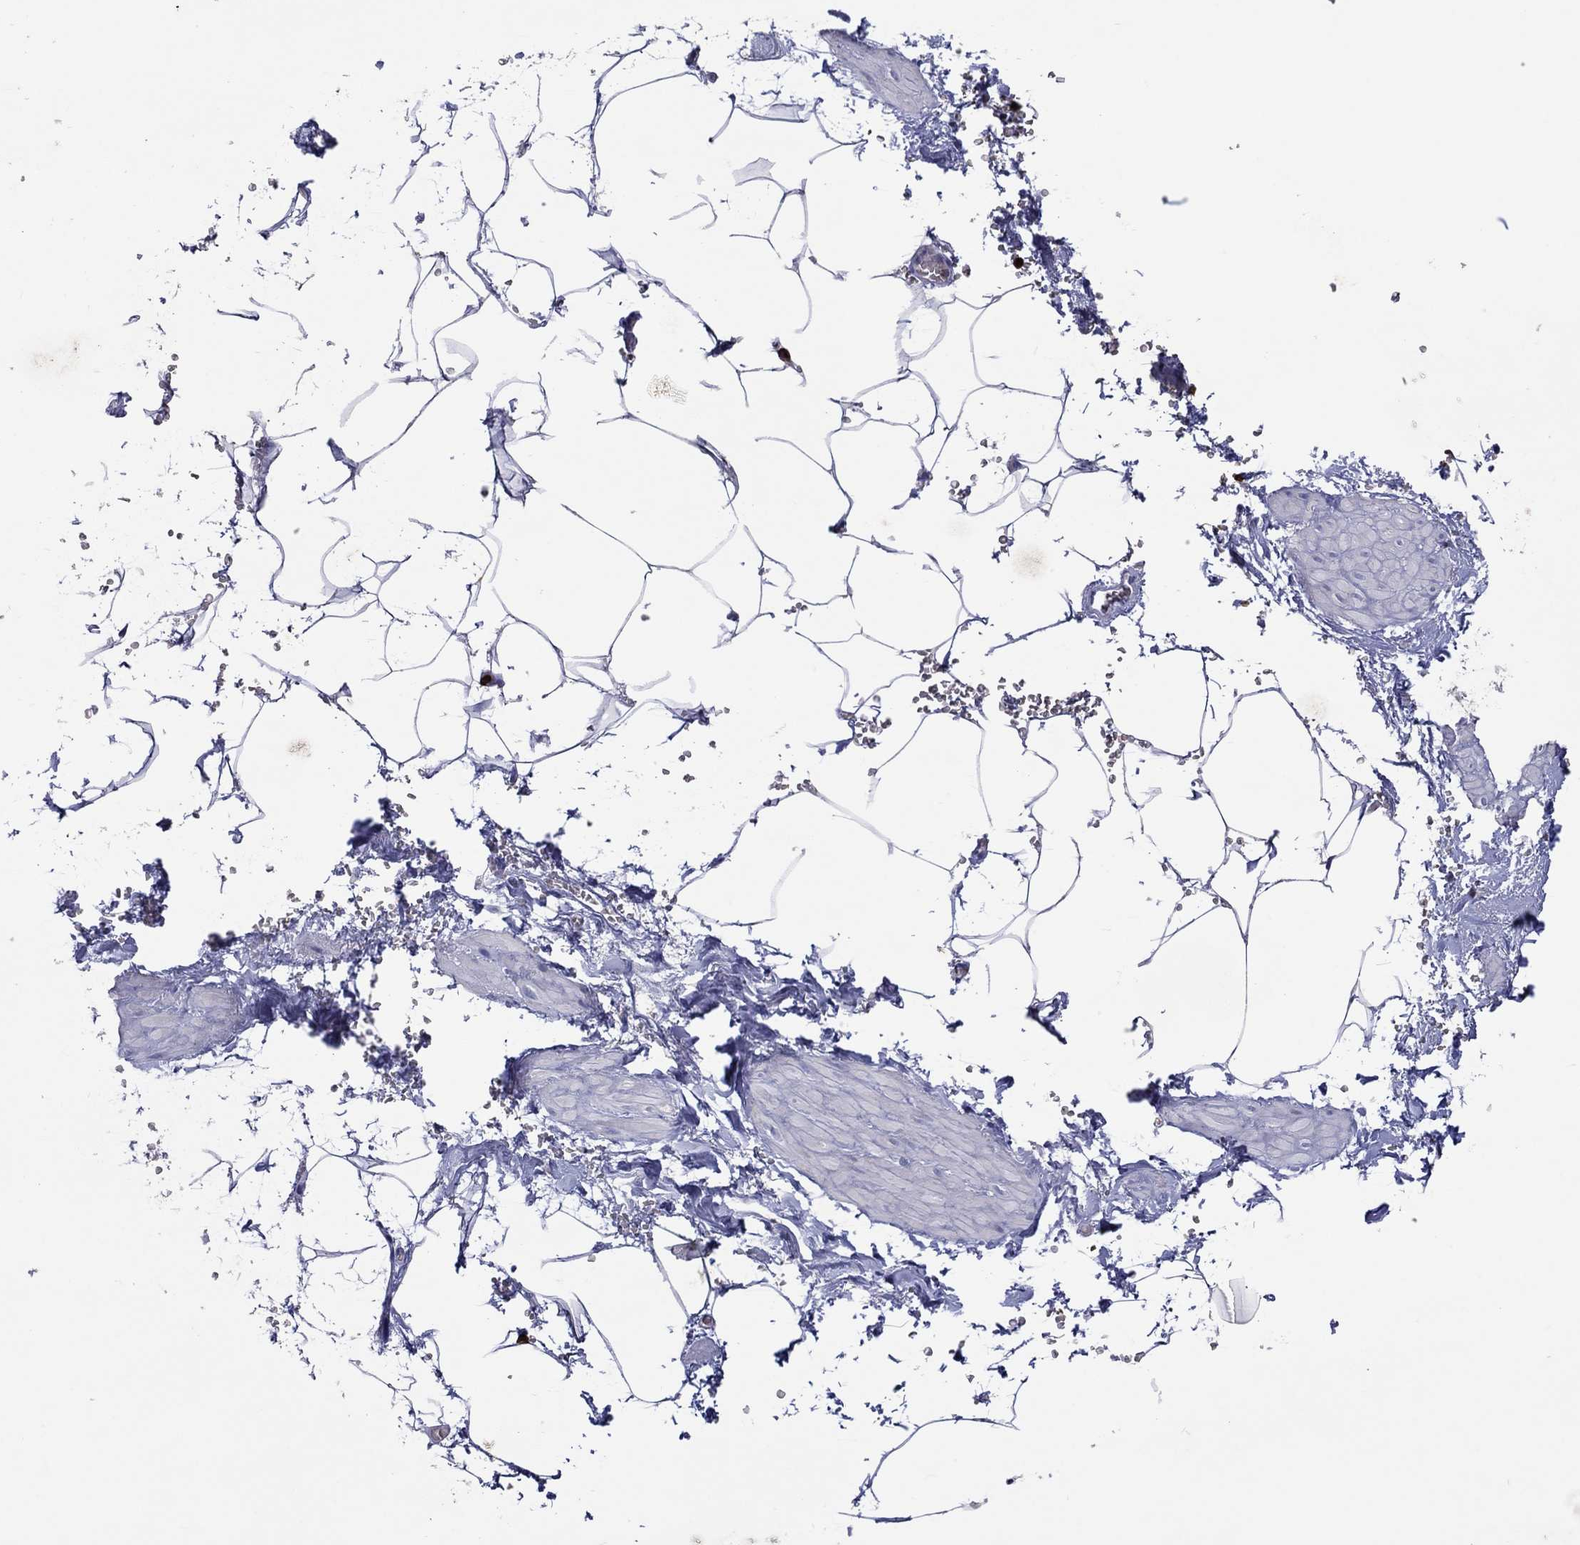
{"staining": {"intensity": "negative", "quantity": "none", "location": "none"}, "tissue": "adipose tissue", "cell_type": "Adipocytes", "image_type": "normal", "snomed": [{"axis": "morphology", "description": "Normal tissue, NOS"}, {"axis": "topography", "description": "Soft tissue"}, {"axis": "topography", "description": "Adipose tissue"}, {"axis": "topography", "description": "Vascular tissue"}, {"axis": "topography", "description": "Peripheral nerve tissue"}], "caption": "Immunohistochemical staining of benign adipose tissue demonstrates no significant staining in adipocytes. (DAB immunohistochemistry, high magnification).", "gene": "CCL5", "patient": {"sex": "male", "age": 68}}